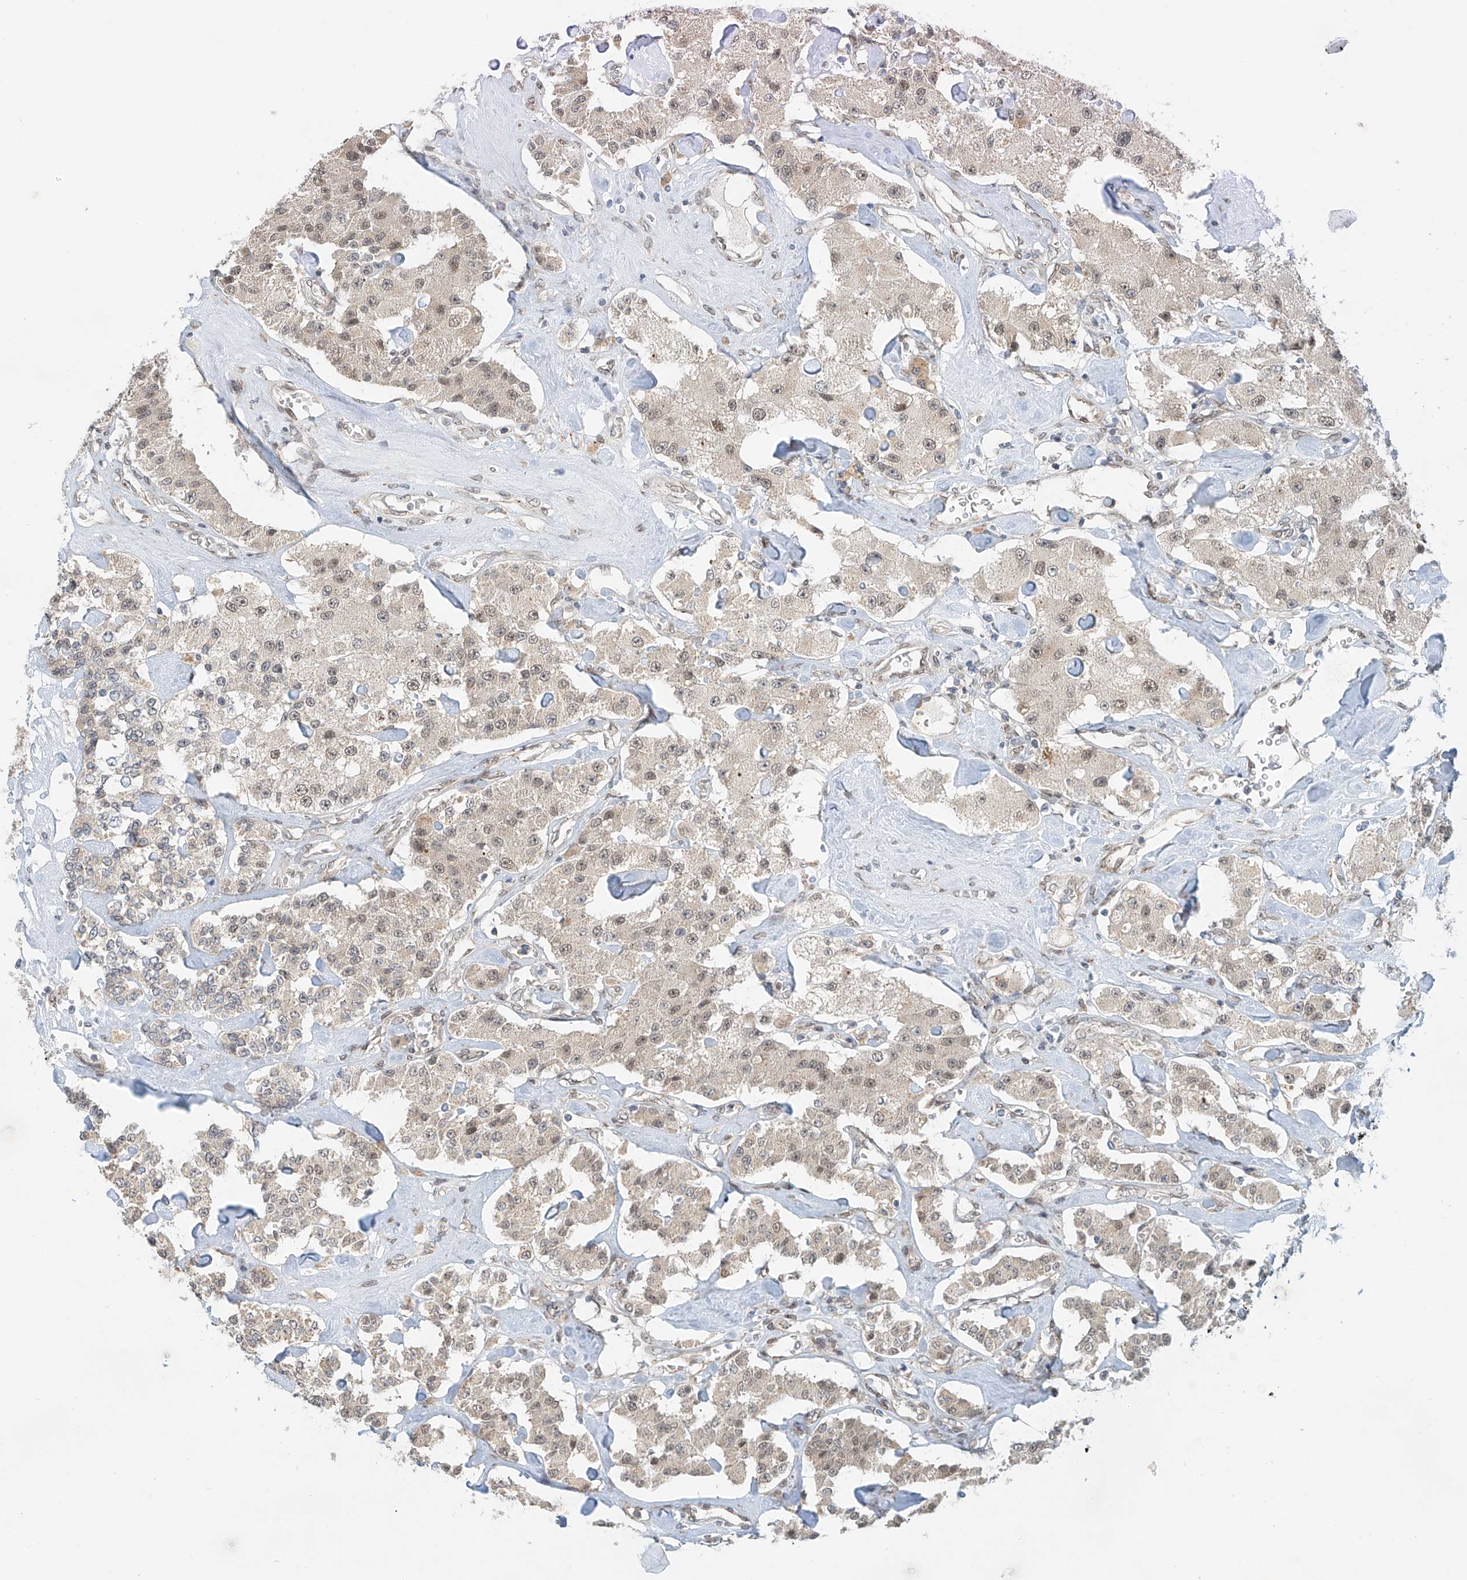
{"staining": {"intensity": "weak", "quantity": "25%-75%", "location": "cytoplasmic/membranous,nuclear"}, "tissue": "carcinoid", "cell_type": "Tumor cells", "image_type": "cancer", "snomed": [{"axis": "morphology", "description": "Carcinoid, malignant, NOS"}, {"axis": "topography", "description": "Pancreas"}], "caption": "Carcinoid tissue demonstrates weak cytoplasmic/membranous and nuclear positivity in approximately 25%-75% of tumor cells", "gene": "STARD9", "patient": {"sex": "male", "age": 41}}